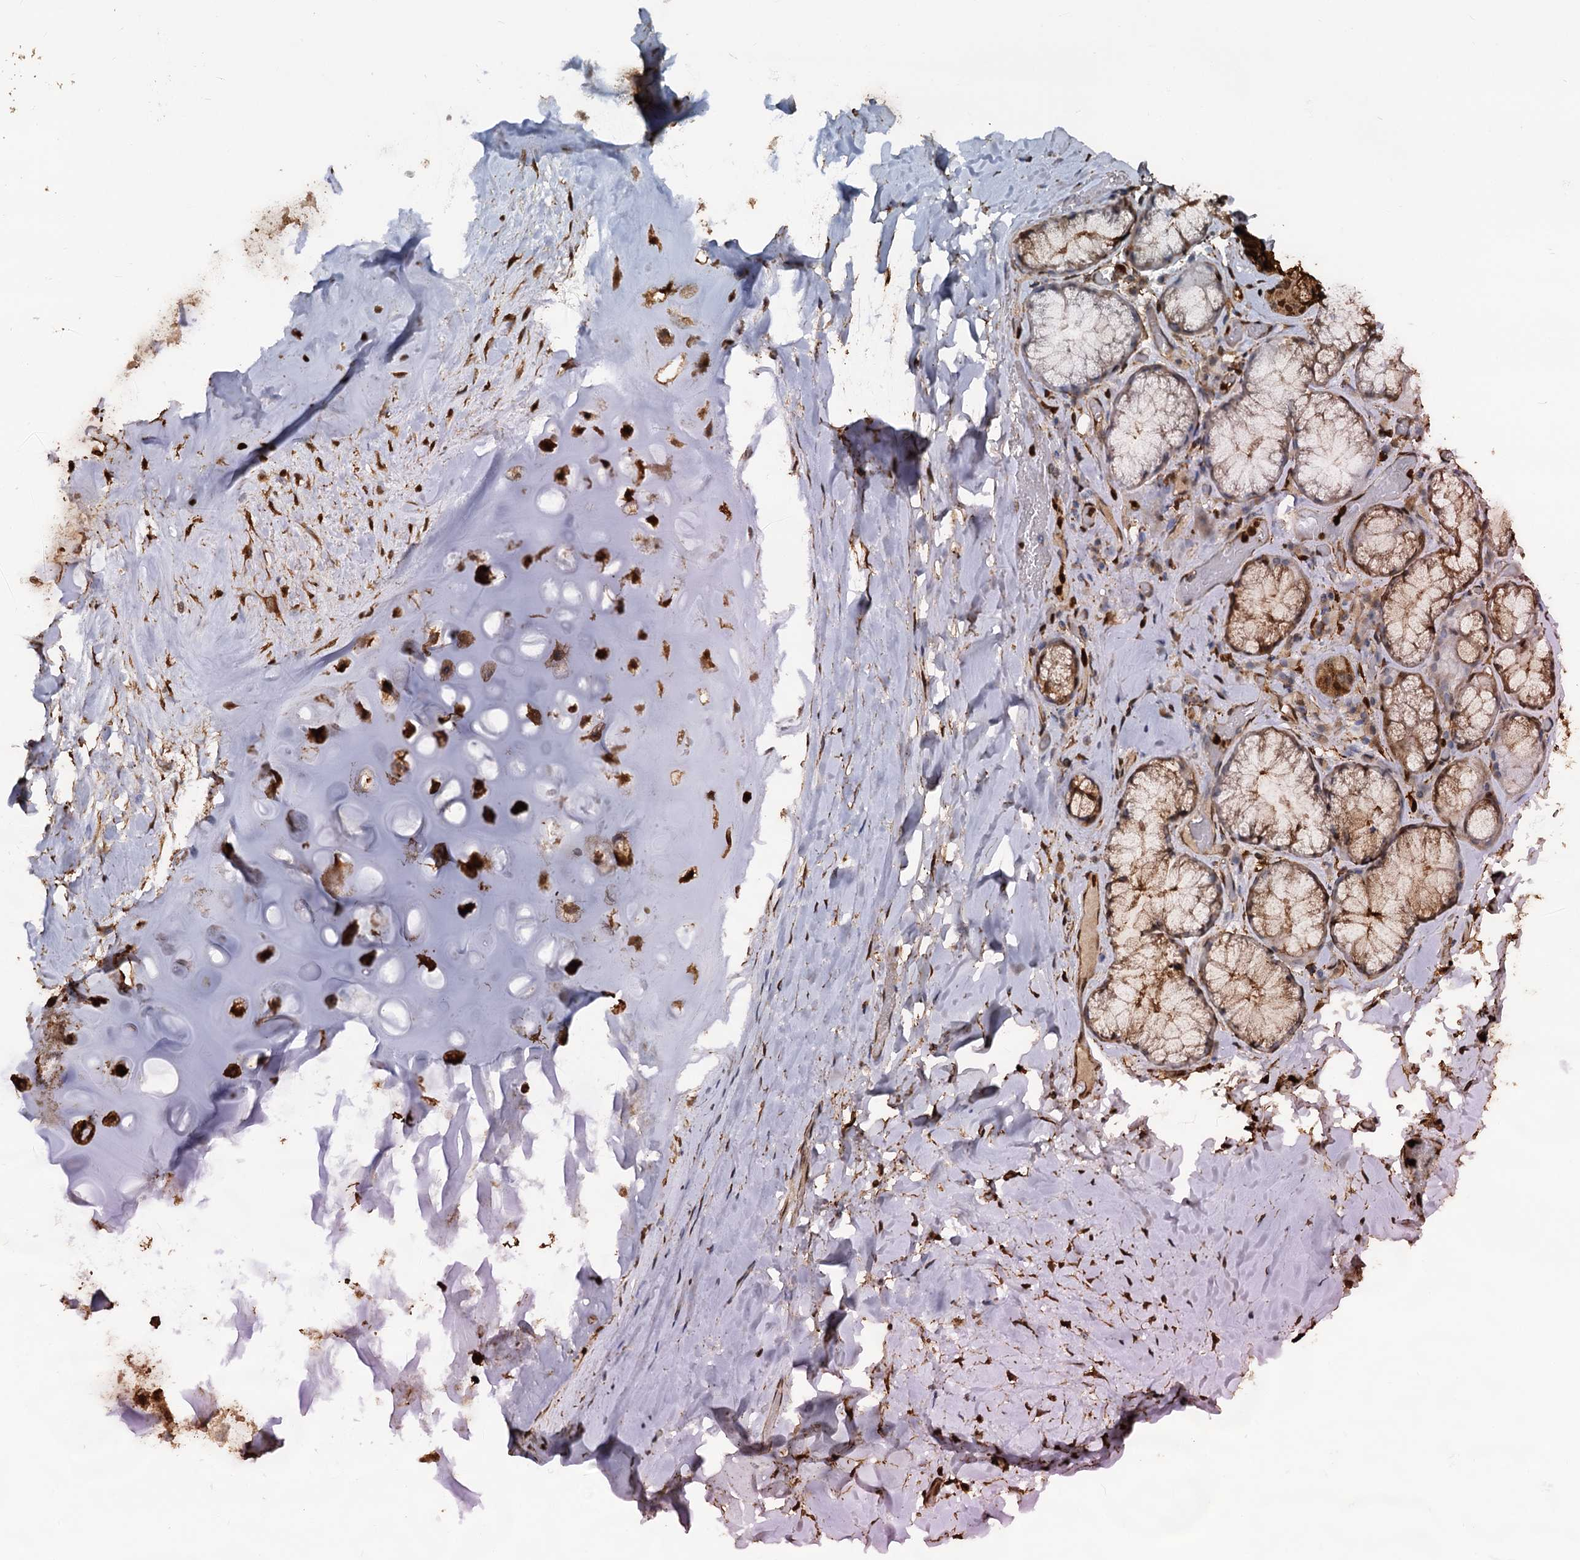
{"staining": {"intensity": "moderate", "quantity": ">75%", "location": "cytoplasmic/membranous"}, "tissue": "adipose tissue", "cell_type": "Adipocytes", "image_type": "normal", "snomed": [{"axis": "morphology", "description": "Normal tissue, NOS"}, {"axis": "topography", "description": "Lymph node"}, {"axis": "topography", "description": "Cartilage tissue"}, {"axis": "topography", "description": "Bronchus"}], "caption": "Immunohistochemical staining of benign adipose tissue demonstrates moderate cytoplasmic/membranous protein positivity in about >75% of adipocytes. (DAB (3,3'-diaminobenzidine) IHC with brightfield microscopy, high magnification).", "gene": "S100A6", "patient": {"sex": "male", "age": 63}}